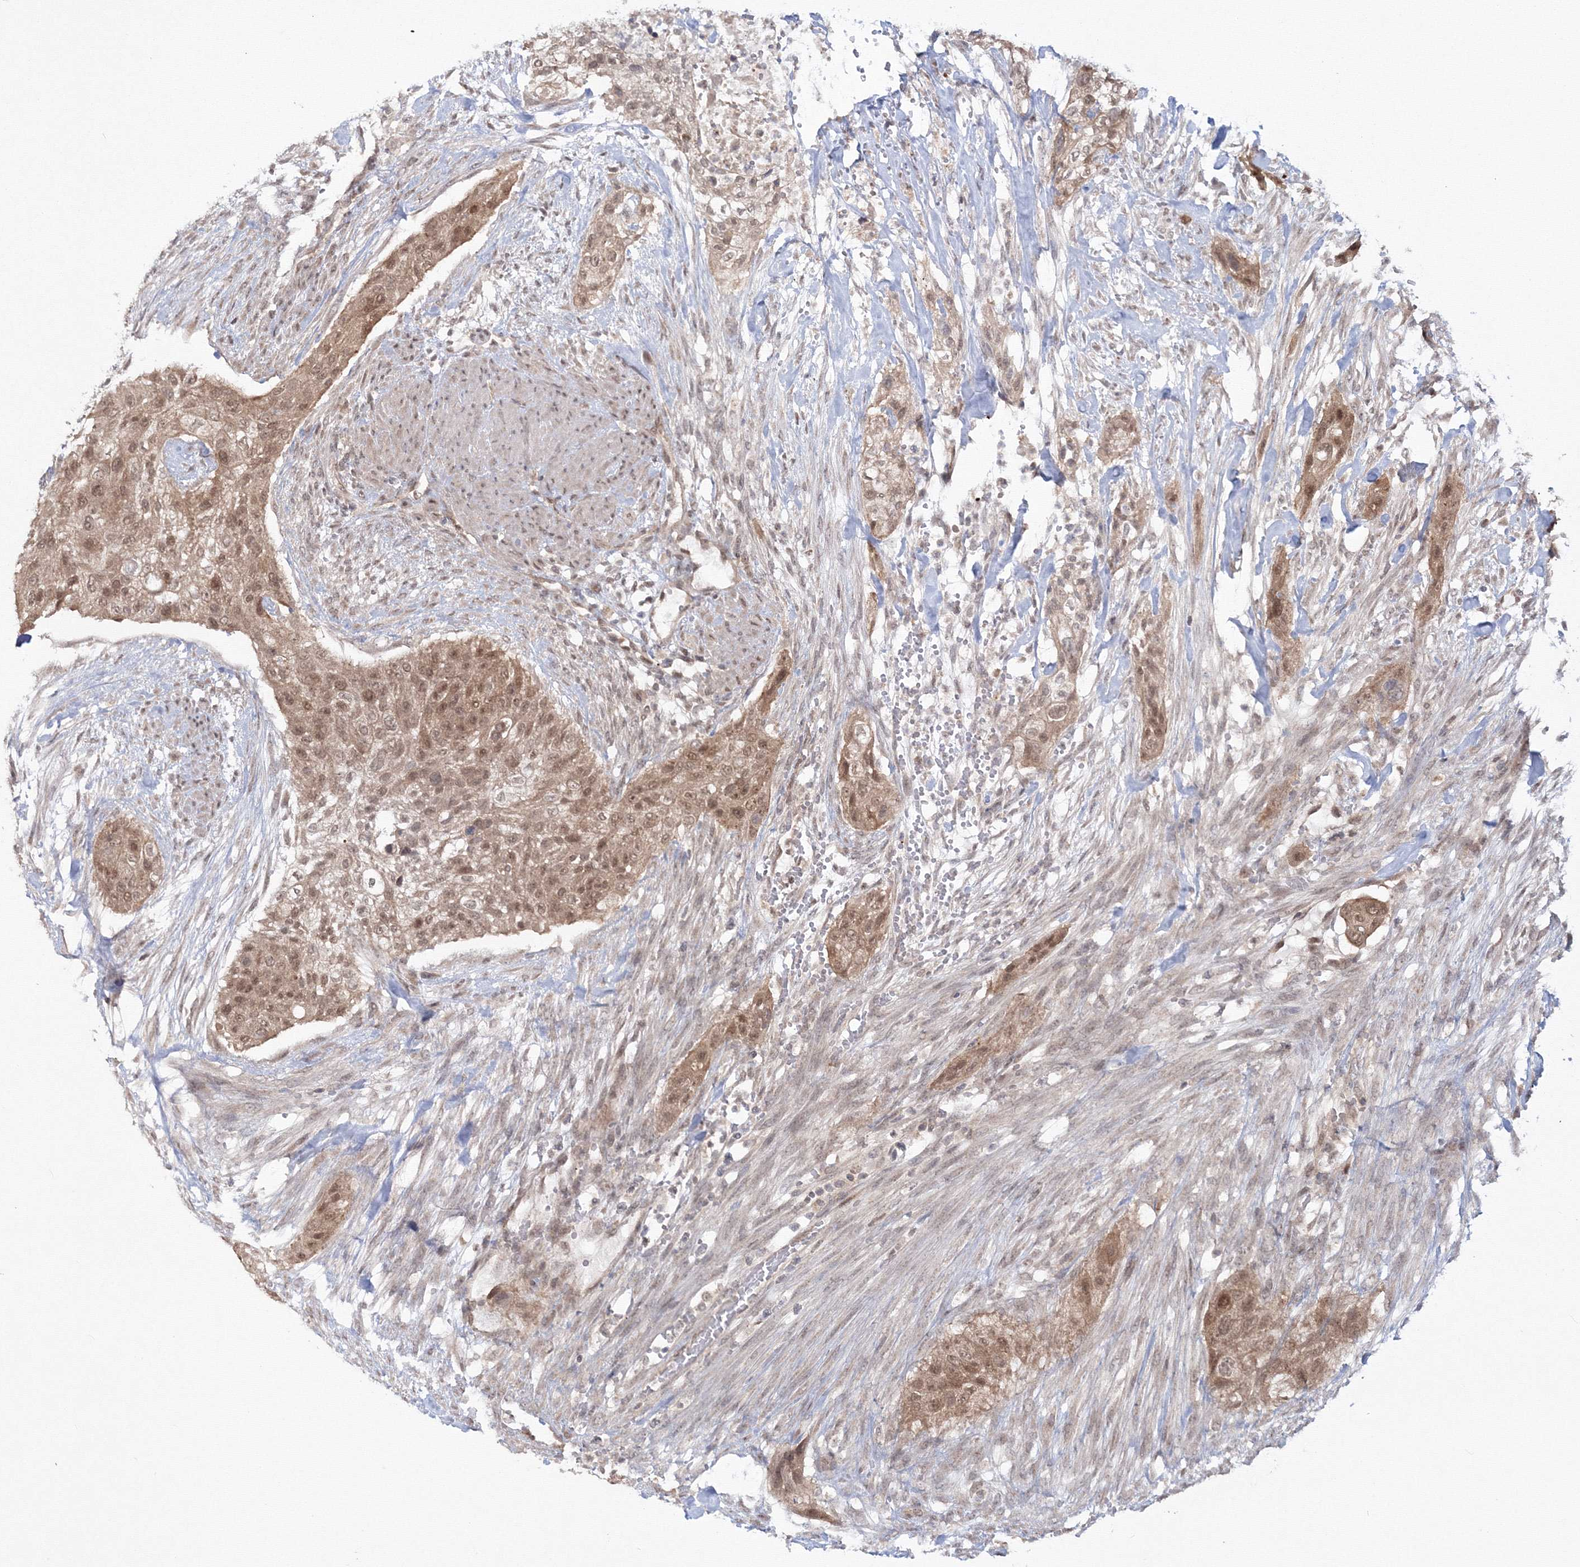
{"staining": {"intensity": "moderate", "quantity": ">75%", "location": "cytoplasmic/membranous,nuclear"}, "tissue": "urothelial cancer", "cell_type": "Tumor cells", "image_type": "cancer", "snomed": [{"axis": "morphology", "description": "Urothelial carcinoma, High grade"}, {"axis": "topography", "description": "Urinary bladder"}], "caption": "Protein staining displays moderate cytoplasmic/membranous and nuclear positivity in about >75% of tumor cells in urothelial cancer.", "gene": "ZFAND6", "patient": {"sex": "male", "age": 35}}